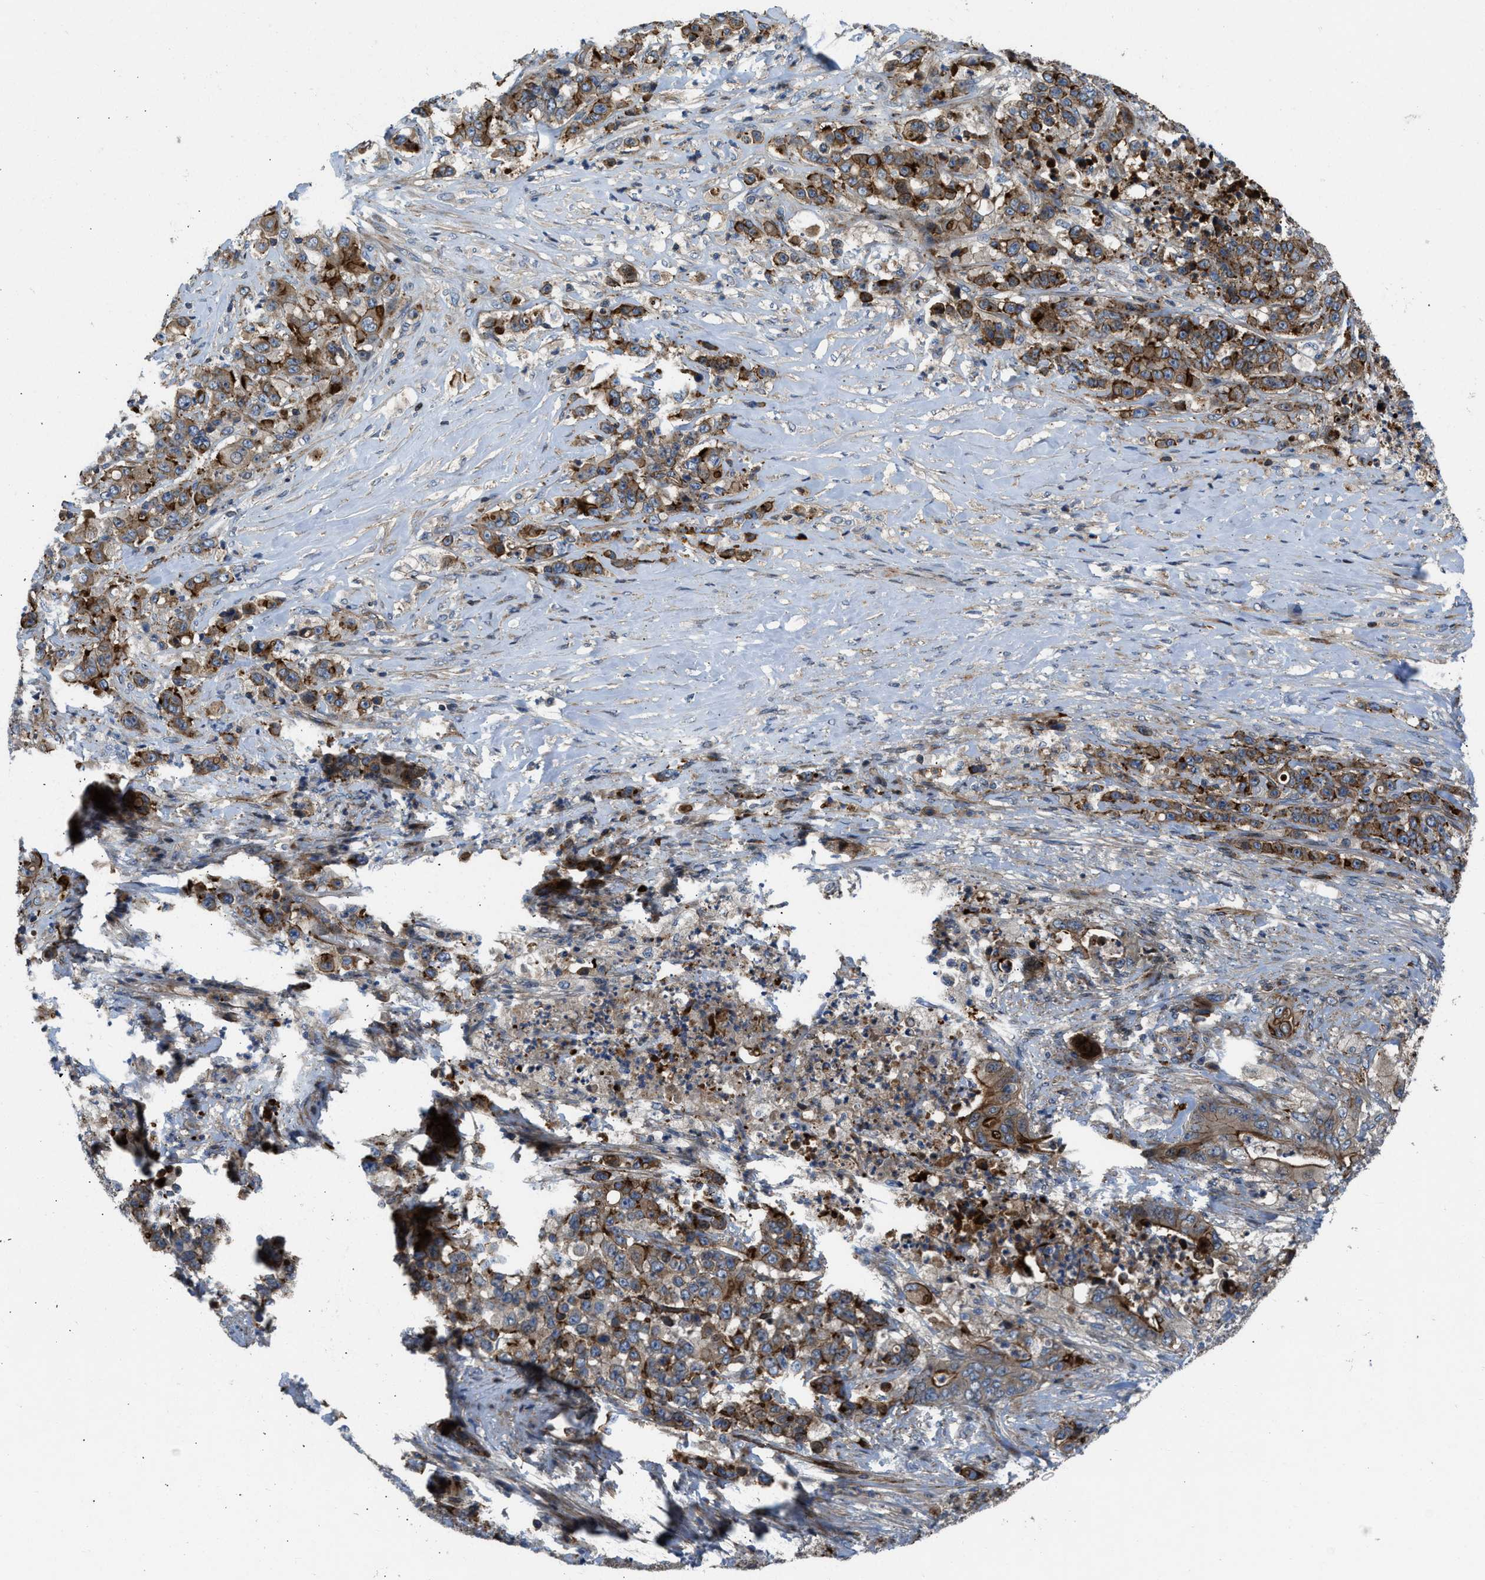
{"staining": {"intensity": "moderate", "quantity": ">75%", "location": "cytoplasmic/membranous"}, "tissue": "stomach cancer", "cell_type": "Tumor cells", "image_type": "cancer", "snomed": [{"axis": "morphology", "description": "Adenocarcinoma, NOS"}, {"axis": "topography", "description": "Stomach"}], "caption": "IHC of stomach cancer (adenocarcinoma) displays medium levels of moderate cytoplasmic/membranous expression in about >75% of tumor cells. (brown staining indicates protein expression, while blue staining denotes nuclei).", "gene": "NYNRIN", "patient": {"sex": "female", "age": 73}}